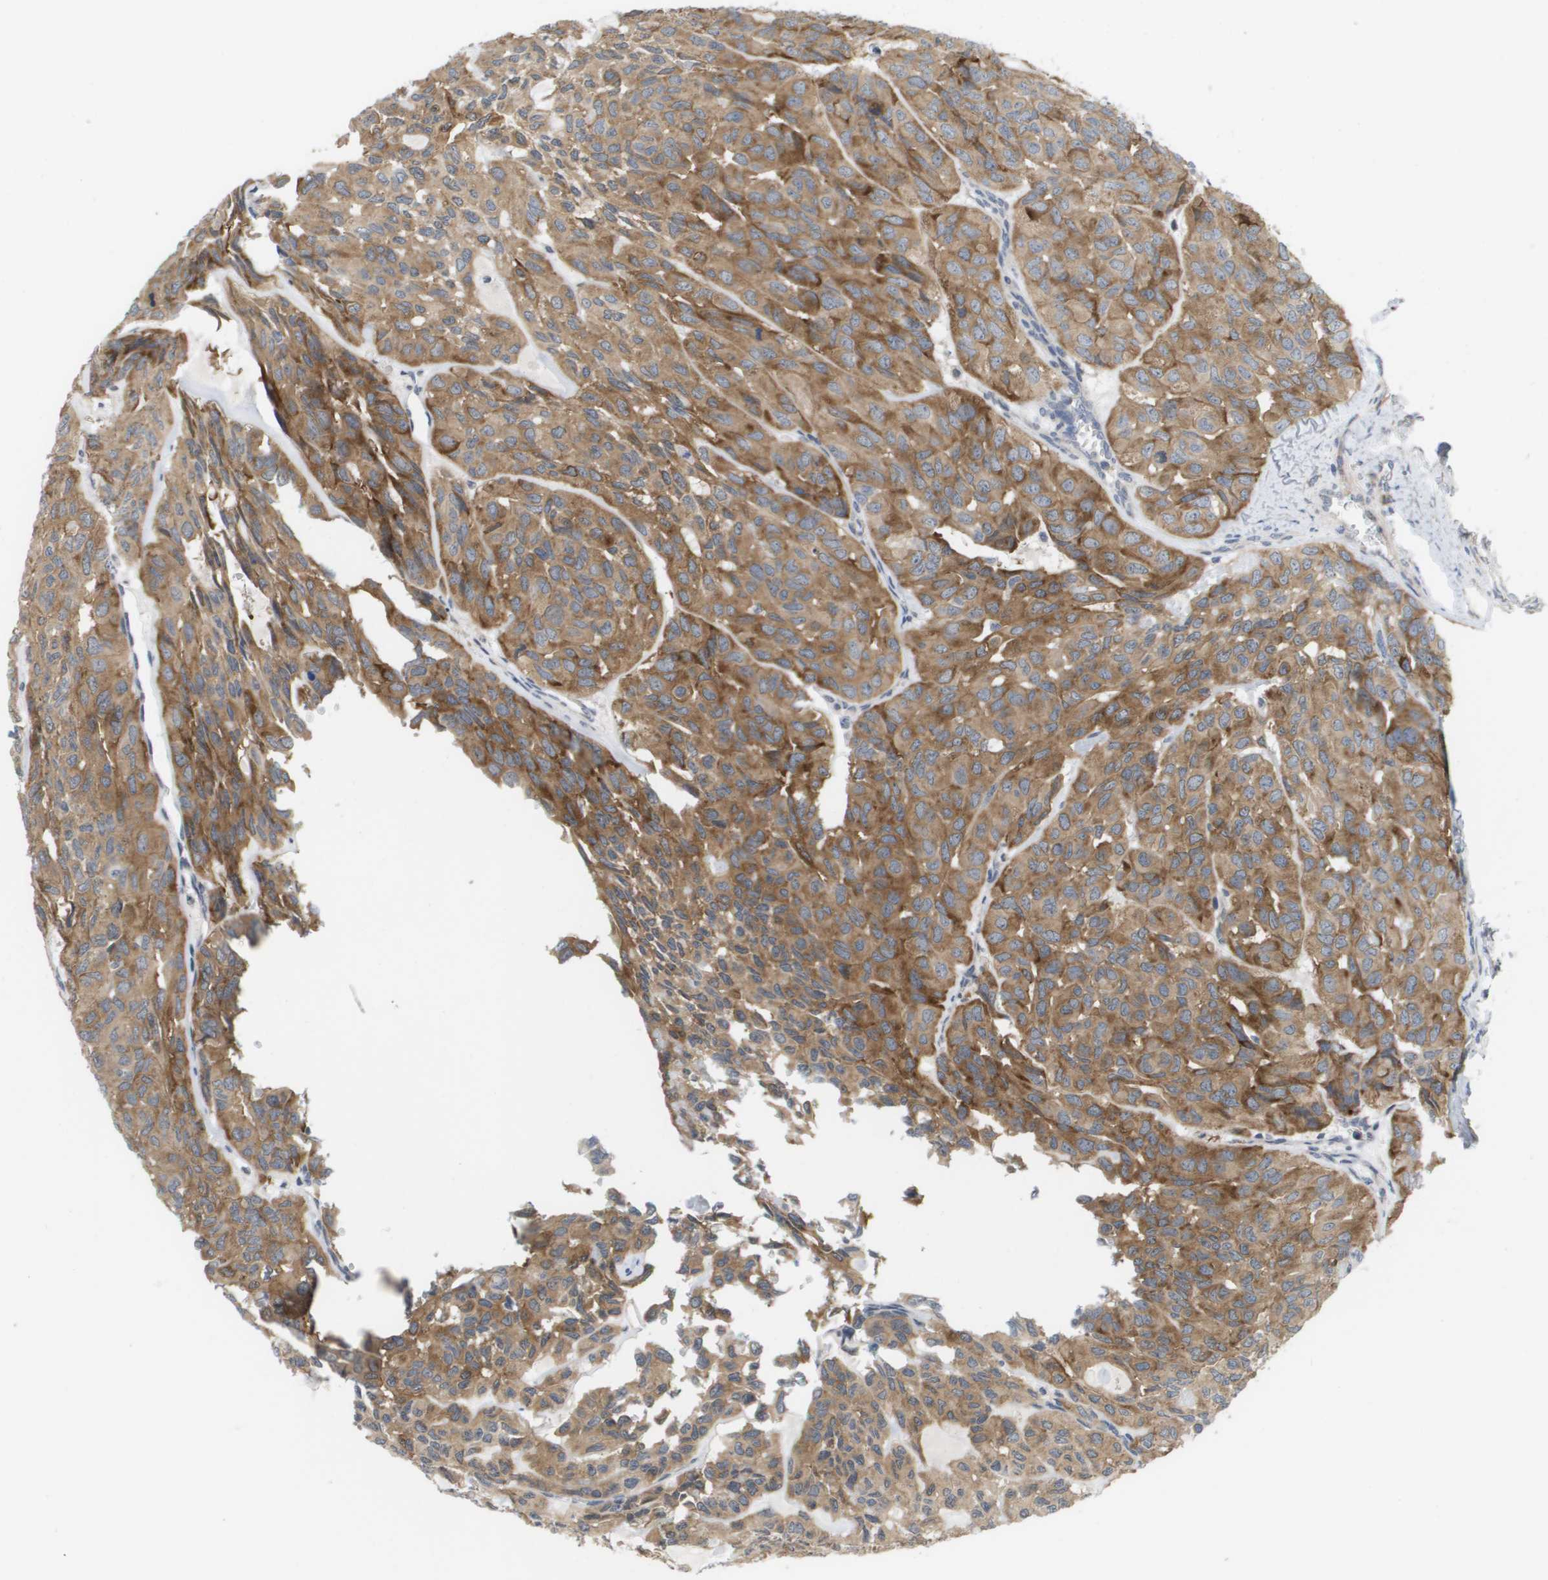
{"staining": {"intensity": "moderate", "quantity": ">75%", "location": "cytoplasmic/membranous"}, "tissue": "head and neck cancer", "cell_type": "Tumor cells", "image_type": "cancer", "snomed": [{"axis": "morphology", "description": "Adenocarcinoma, NOS"}, {"axis": "topography", "description": "Salivary gland, NOS"}, {"axis": "topography", "description": "Head-Neck"}], "caption": "The photomicrograph displays a brown stain indicating the presence of a protein in the cytoplasmic/membranous of tumor cells in head and neck cancer (adenocarcinoma).", "gene": "MARCHF8", "patient": {"sex": "female", "age": 76}}